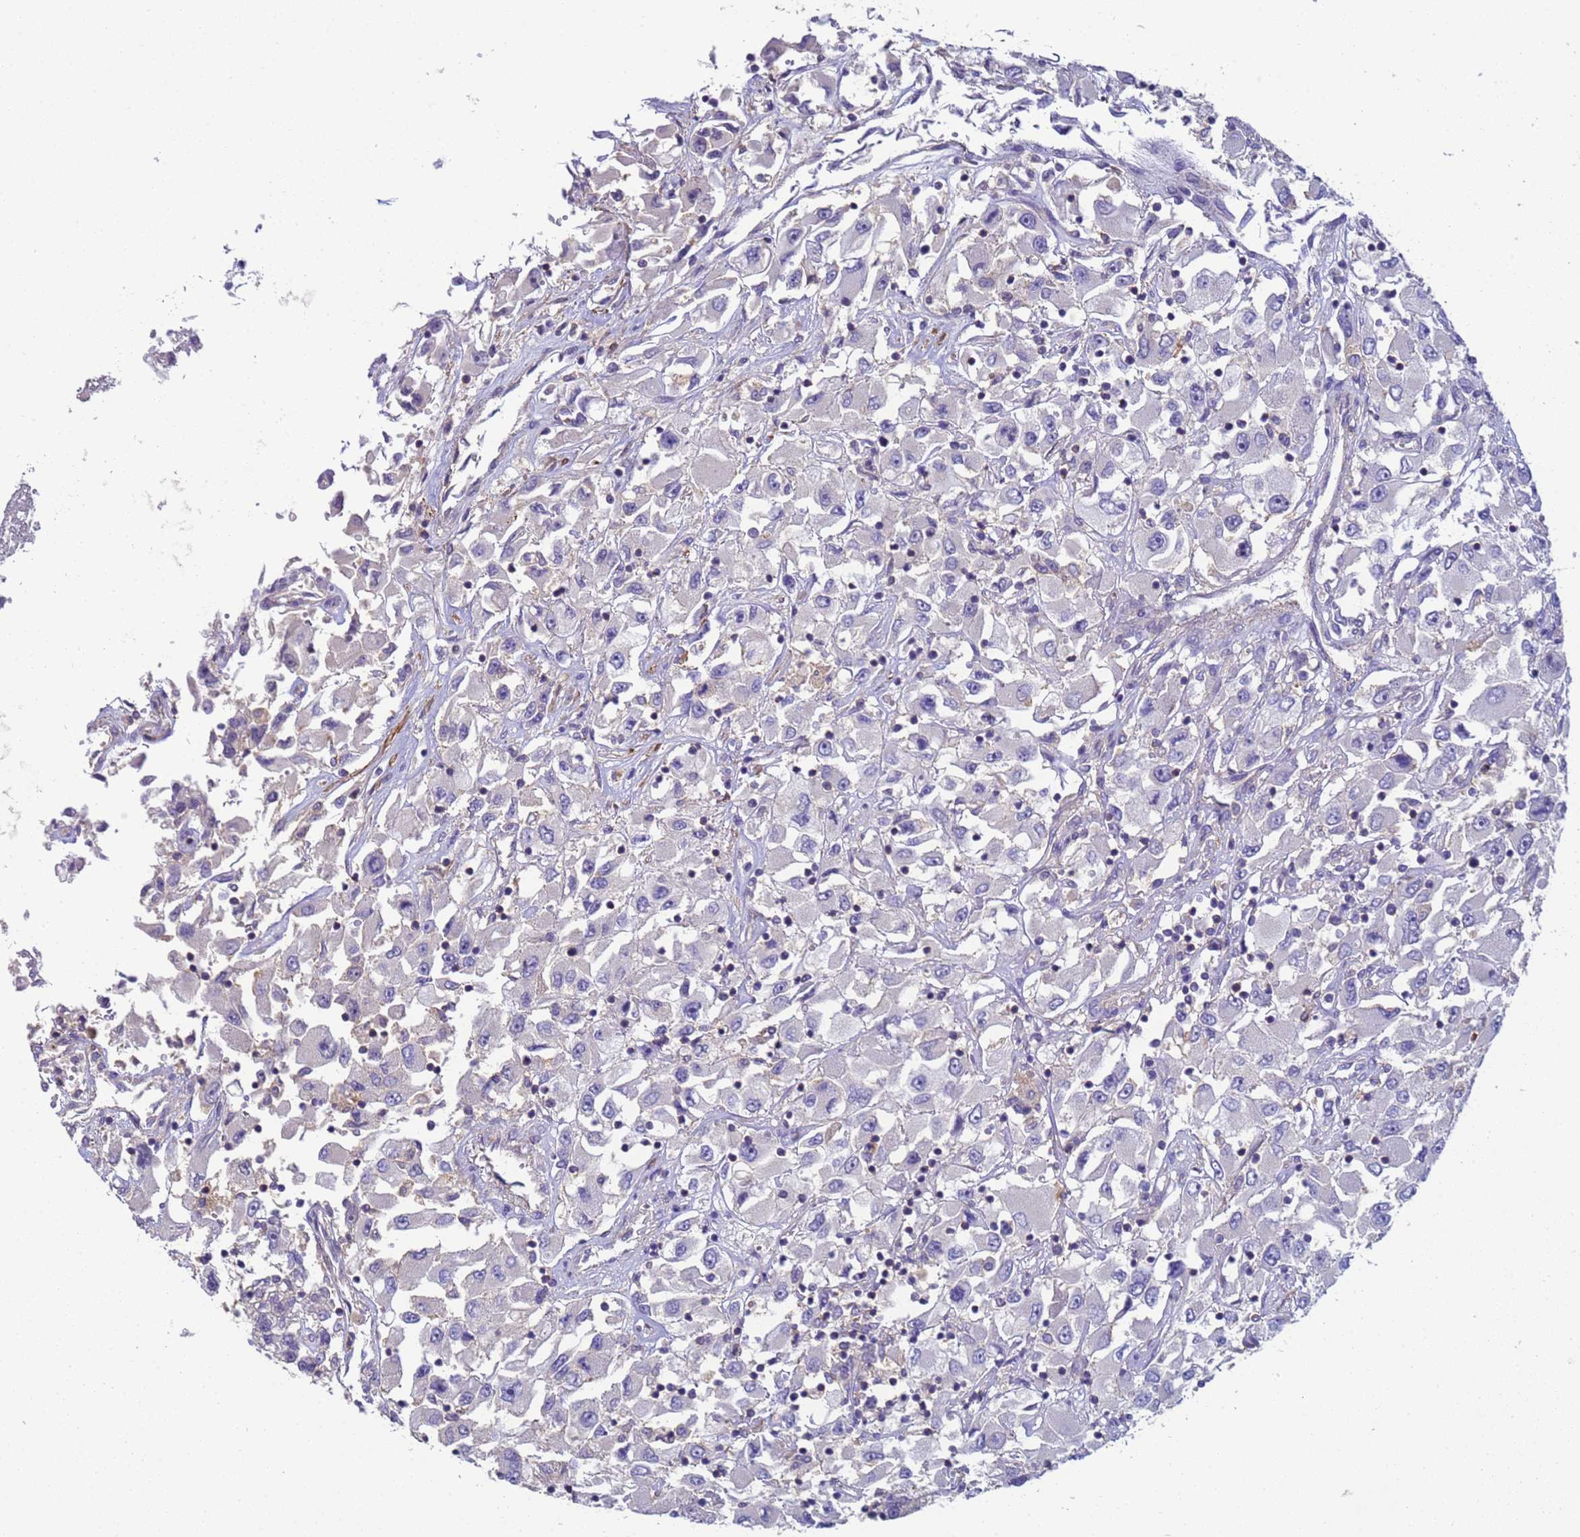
{"staining": {"intensity": "negative", "quantity": "none", "location": "none"}, "tissue": "renal cancer", "cell_type": "Tumor cells", "image_type": "cancer", "snomed": [{"axis": "morphology", "description": "Adenocarcinoma, NOS"}, {"axis": "topography", "description": "Kidney"}], "caption": "Immunohistochemical staining of human renal cancer reveals no significant expression in tumor cells. (DAB immunohistochemistry (IHC) with hematoxylin counter stain).", "gene": "KLHL13", "patient": {"sex": "female", "age": 52}}